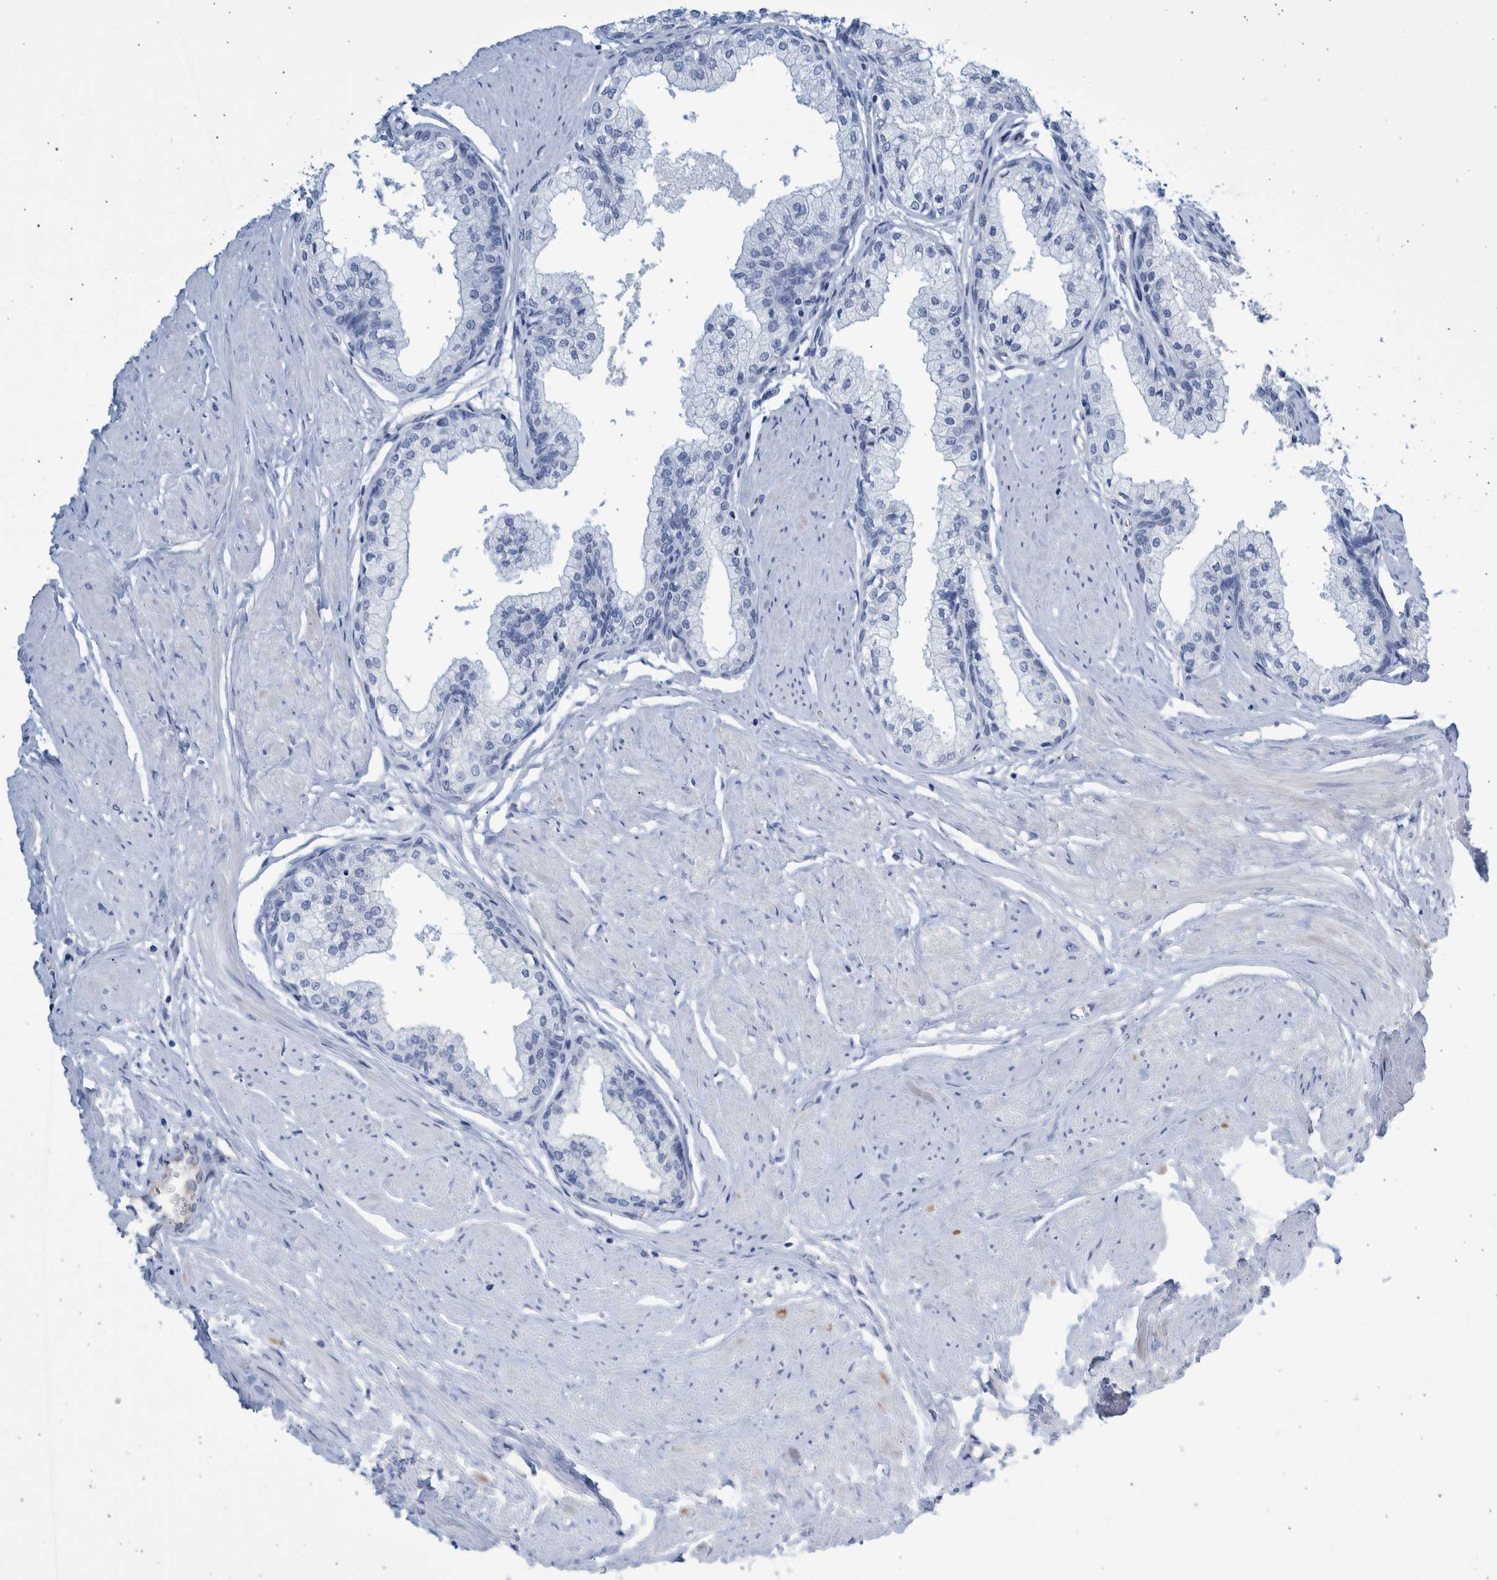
{"staining": {"intensity": "negative", "quantity": "none", "location": "none"}, "tissue": "seminal vesicle", "cell_type": "Glandular cells", "image_type": "normal", "snomed": [{"axis": "morphology", "description": "Normal tissue, NOS"}, {"axis": "topography", "description": "Prostate"}, {"axis": "topography", "description": "Seminal veicle"}], "caption": "IHC photomicrograph of benign human seminal vesicle stained for a protein (brown), which displays no positivity in glandular cells. (DAB immunohistochemistry with hematoxylin counter stain).", "gene": "SLC34A3", "patient": {"sex": "male", "age": 60}}